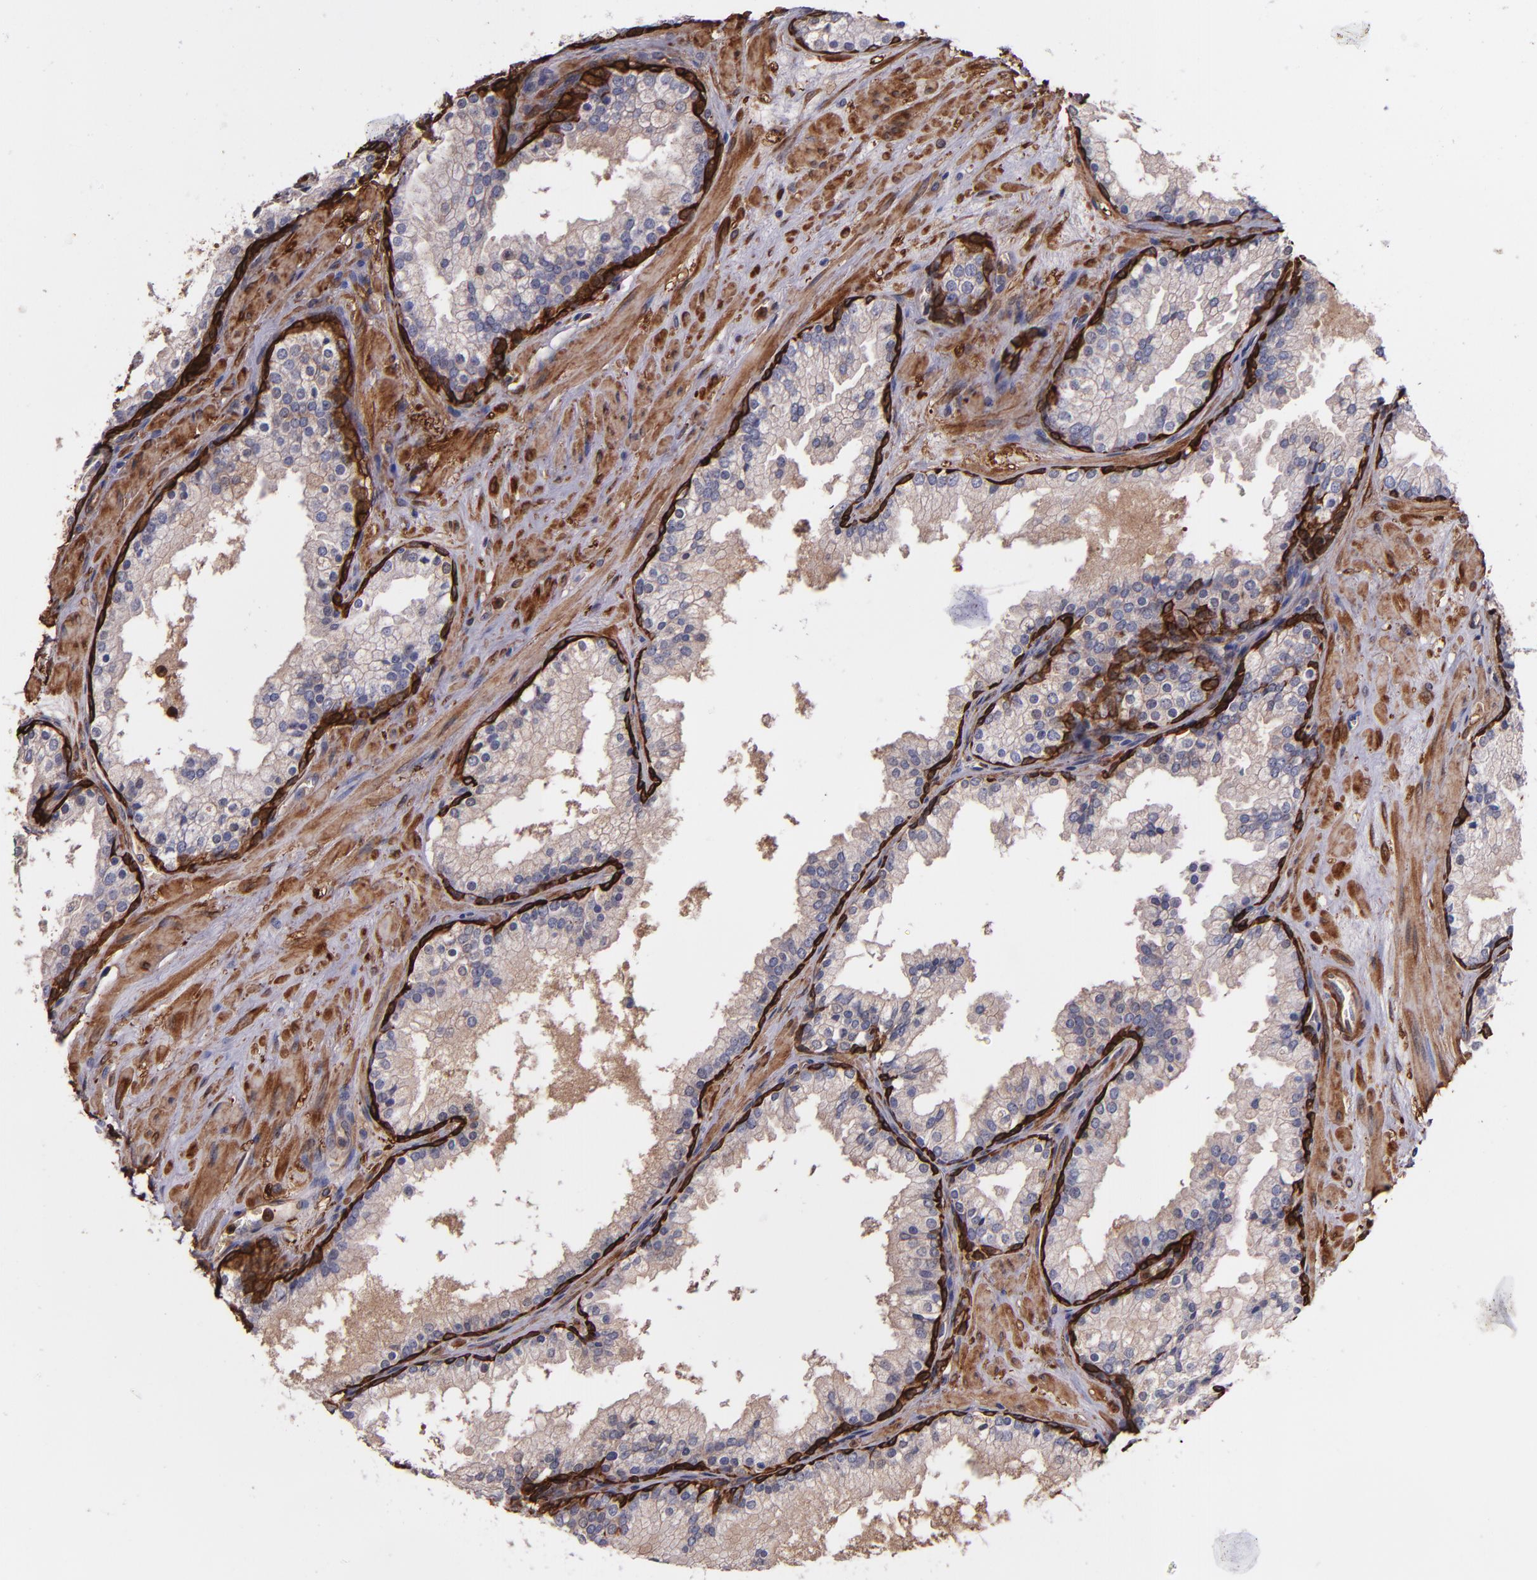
{"staining": {"intensity": "weak", "quantity": "25%-75%", "location": "cytoplasmic/membranous"}, "tissue": "prostate cancer", "cell_type": "Tumor cells", "image_type": "cancer", "snomed": [{"axis": "morphology", "description": "Adenocarcinoma, Medium grade"}, {"axis": "topography", "description": "Prostate"}], "caption": "The micrograph shows staining of medium-grade adenocarcinoma (prostate), revealing weak cytoplasmic/membranous protein expression (brown color) within tumor cells. The staining was performed using DAB (3,3'-diaminobenzidine), with brown indicating positive protein expression. Nuclei are stained blue with hematoxylin.", "gene": "VCL", "patient": {"sex": "male", "age": 60}}